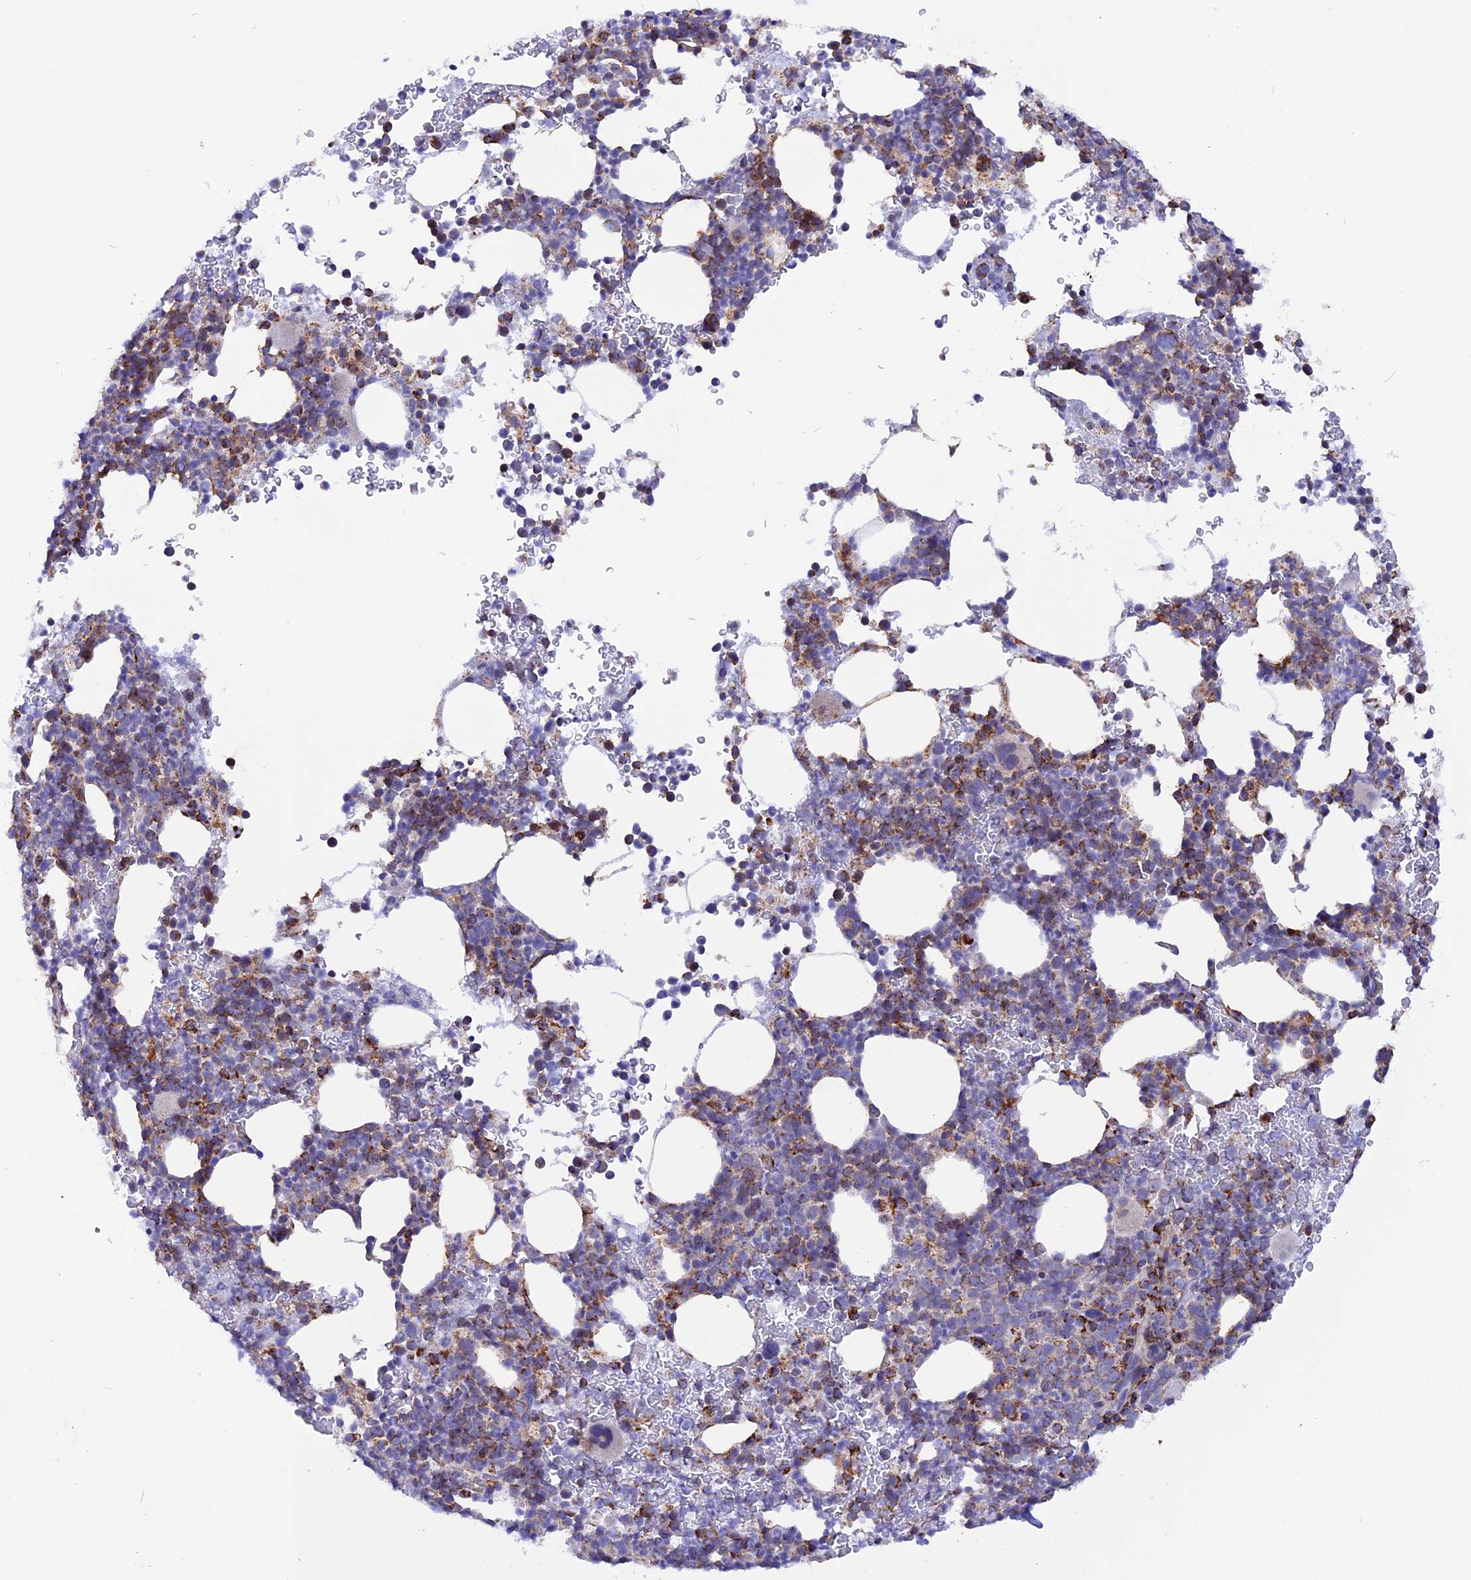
{"staining": {"intensity": "strong", "quantity": "<25%", "location": "cytoplasmic/membranous"}, "tissue": "bone marrow", "cell_type": "Hematopoietic cells", "image_type": "normal", "snomed": [{"axis": "morphology", "description": "Normal tissue, NOS"}, {"axis": "topography", "description": "Bone marrow"}], "caption": "A photomicrograph showing strong cytoplasmic/membranous expression in approximately <25% of hematopoietic cells in benign bone marrow, as visualized by brown immunohistochemical staining.", "gene": "GCDH", "patient": {"sex": "female", "age": 82}}